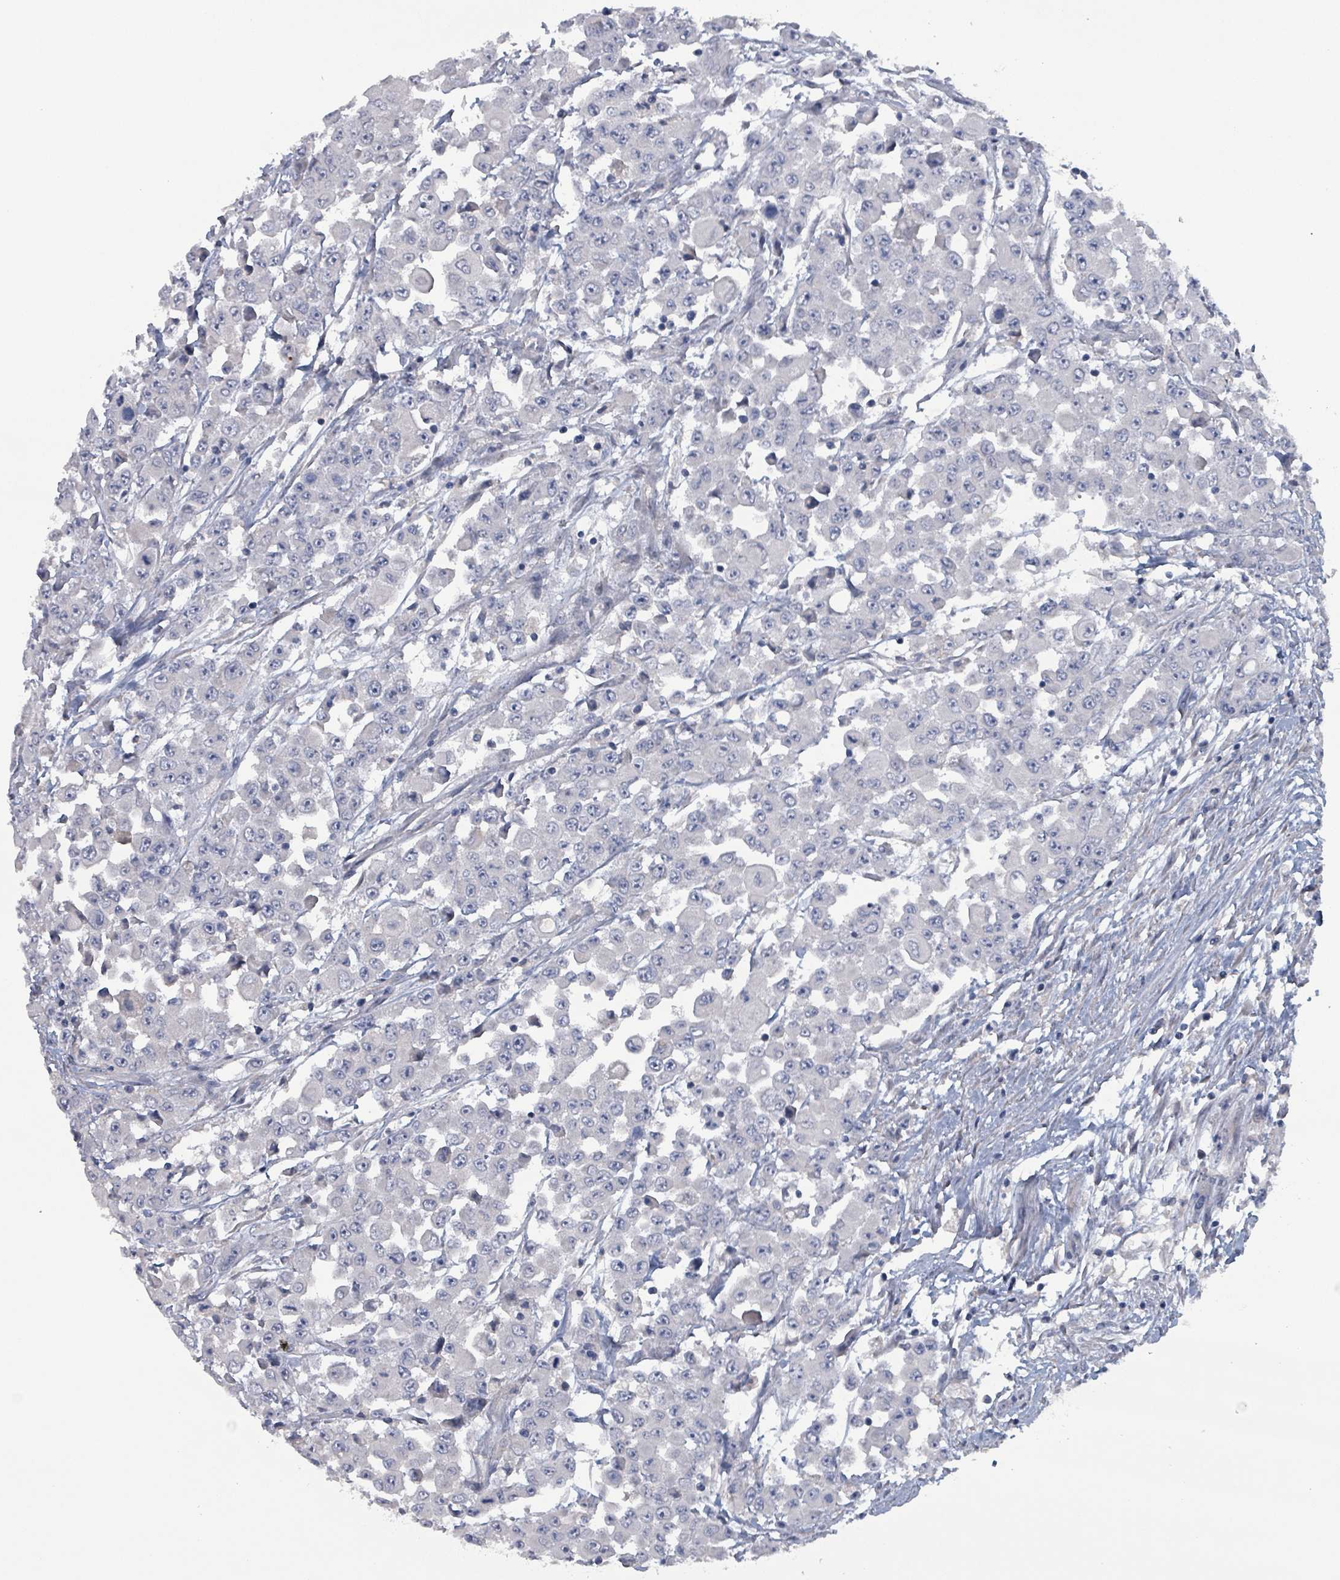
{"staining": {"intensity": "negative", "quantity": "none", "location": "none"}, "tissue": "colorectal cancer", "cell_type": "Tumor cells", "image_type": "cancer", "snomed": [{"axis": "morphology", "description": "Adenocarcinoma, NOS"}, {"axis": "topography", "description": "Colon"}], "caption": "Immunohistochemistry histopathology image of neoplastic tissue: human colorectal cancer stained with DAB (3,3'-diaminobenzidine) displays no significant protein positivity in tumor cells.", "gene": "TAAR5", "patient": {"sex": "male", "age": 51}}